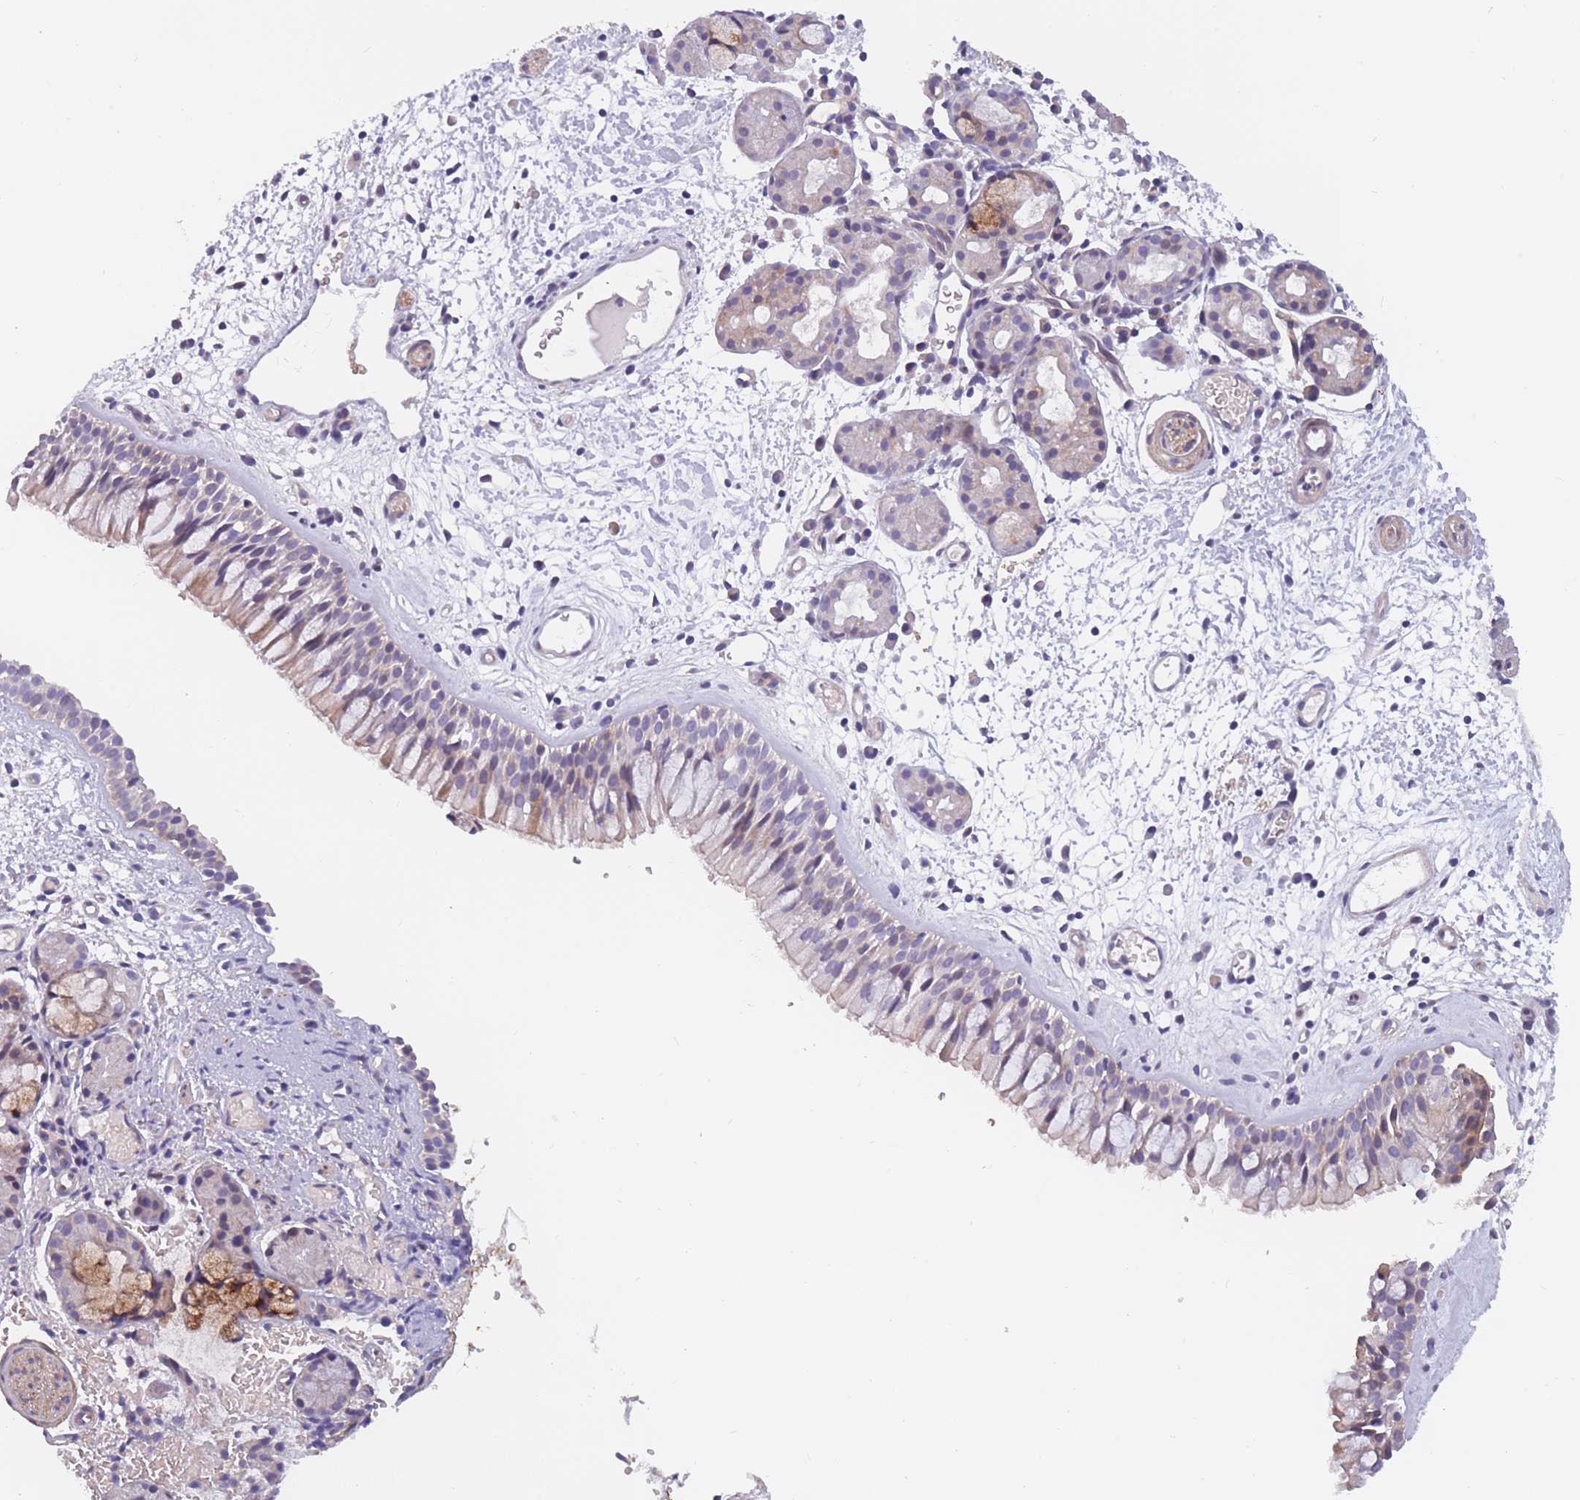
{"staining": {"intensity": "weak", "quantity": "<25%", "location": "cytoplasmic/membranous"}, "tissue": "nasopharynx", "cell_type": "Respiratory epithelial cells", "image_type": "normal", "snomed": [{"axis": "morphology", "description": "Normal tissue, NOS"}, {"axis": "topography", "description": "Nasopharynx"}], "caption": "The photomicrograph displays no staining of respiratory epithelial cells in normal nasopharynx. (Immunohistochemistry, brightfield microscopy, high magnification).", "gene": "FAM83F", "patient": {"sex": "male", "age": 65}}